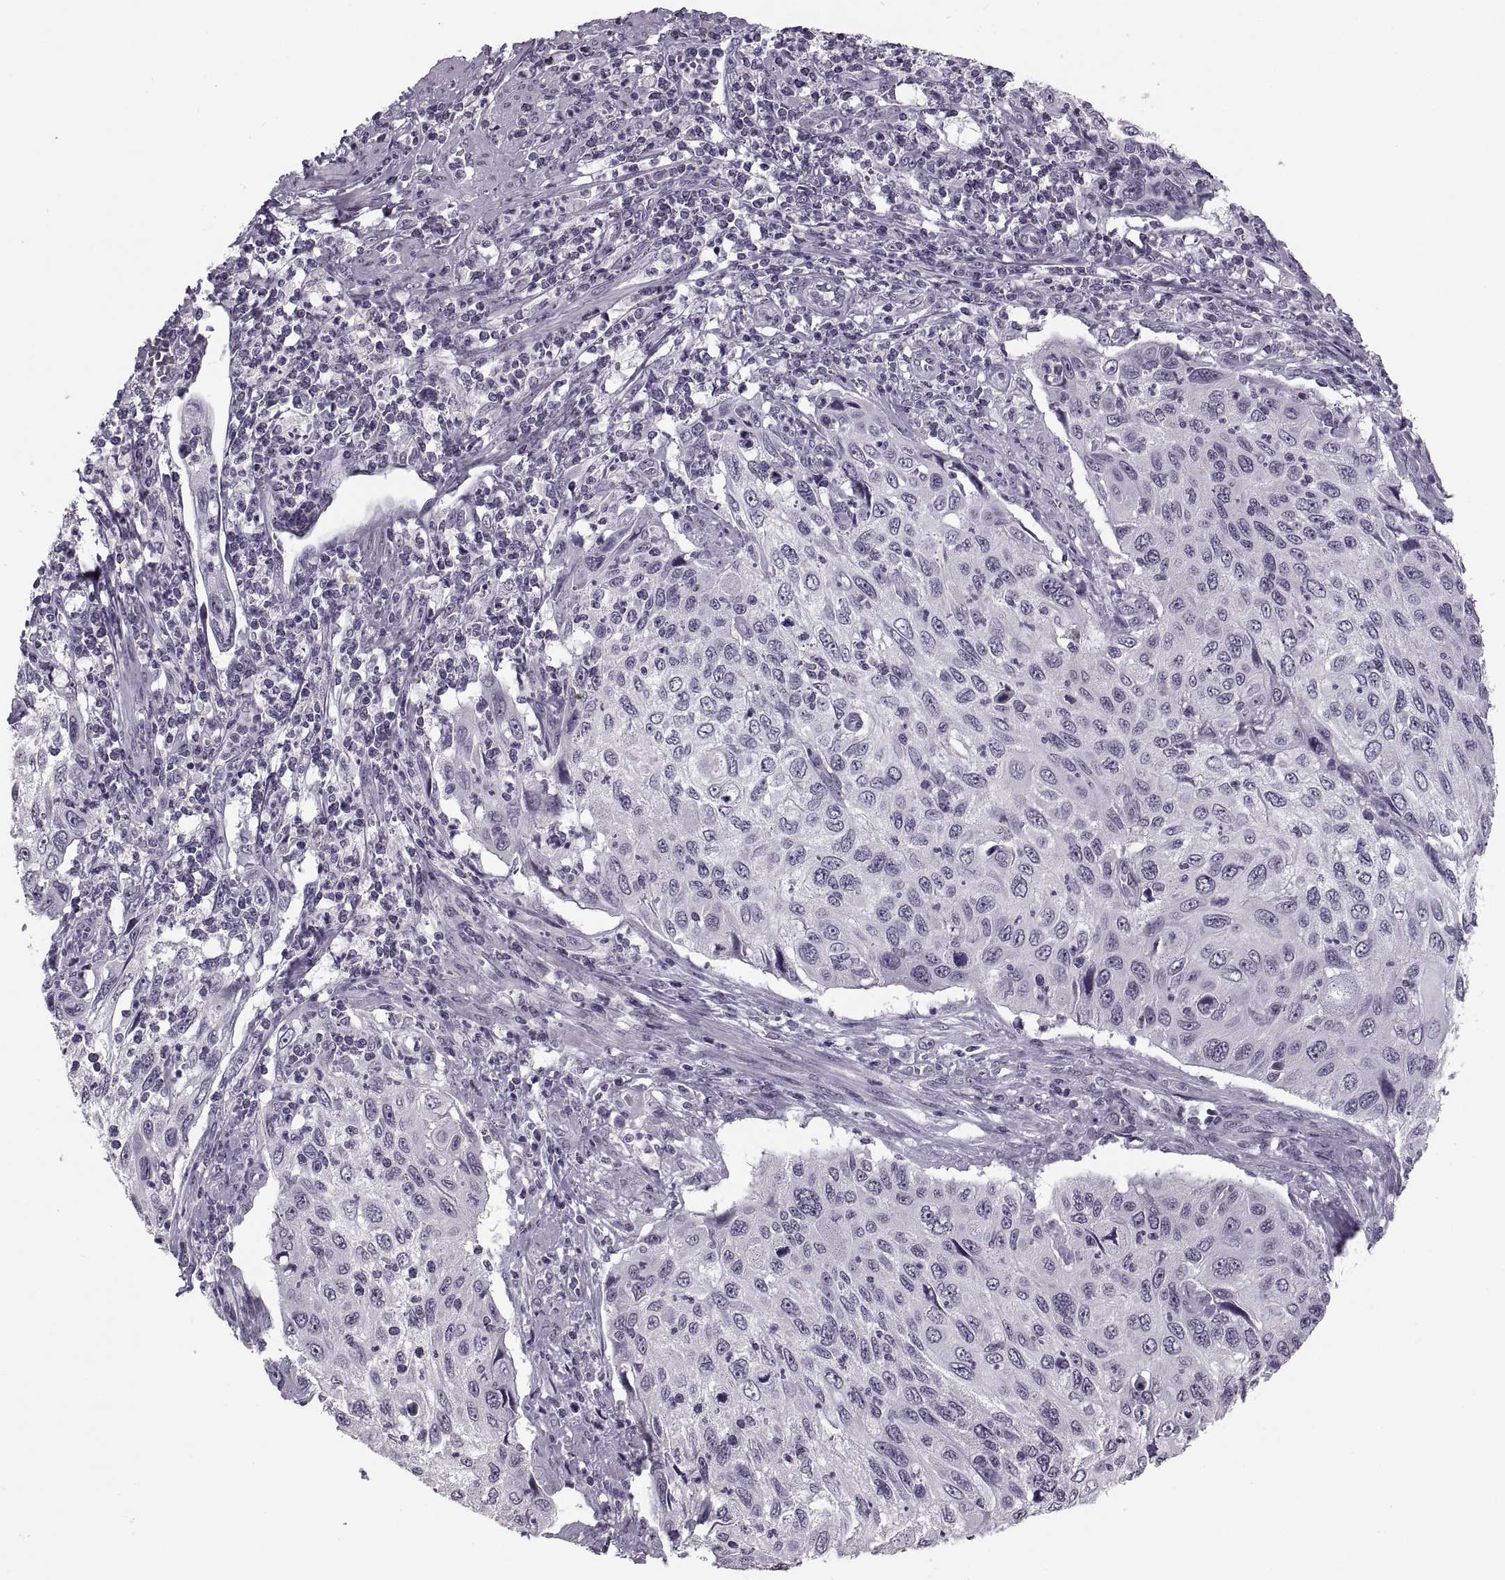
{"staining": {"intensity": "negative", "quantity": "none", "location": "none"}, "tissue": "cervical cancer", "cell_type": "Tumor cells", "image_type": "cancer", "snomed": [{"axis": "morphology", "description": "Squamous cell carcinoma, NOS"}, {"axis": "topography", "description": "Cervix"}], "caption": "IHC photomicrograph of neoplastic tissue: squamous cell carcinoma (cervical) stained with DAB (3,3'-diaminobenzidine) reveals no significant protein positivity in tumor cells. (DAB (3,3'-diaminobenzidine) immunohistochemistry, high magnification).", "gene": "PAGE5", "patient": {"sex": "female", "age": 70}}